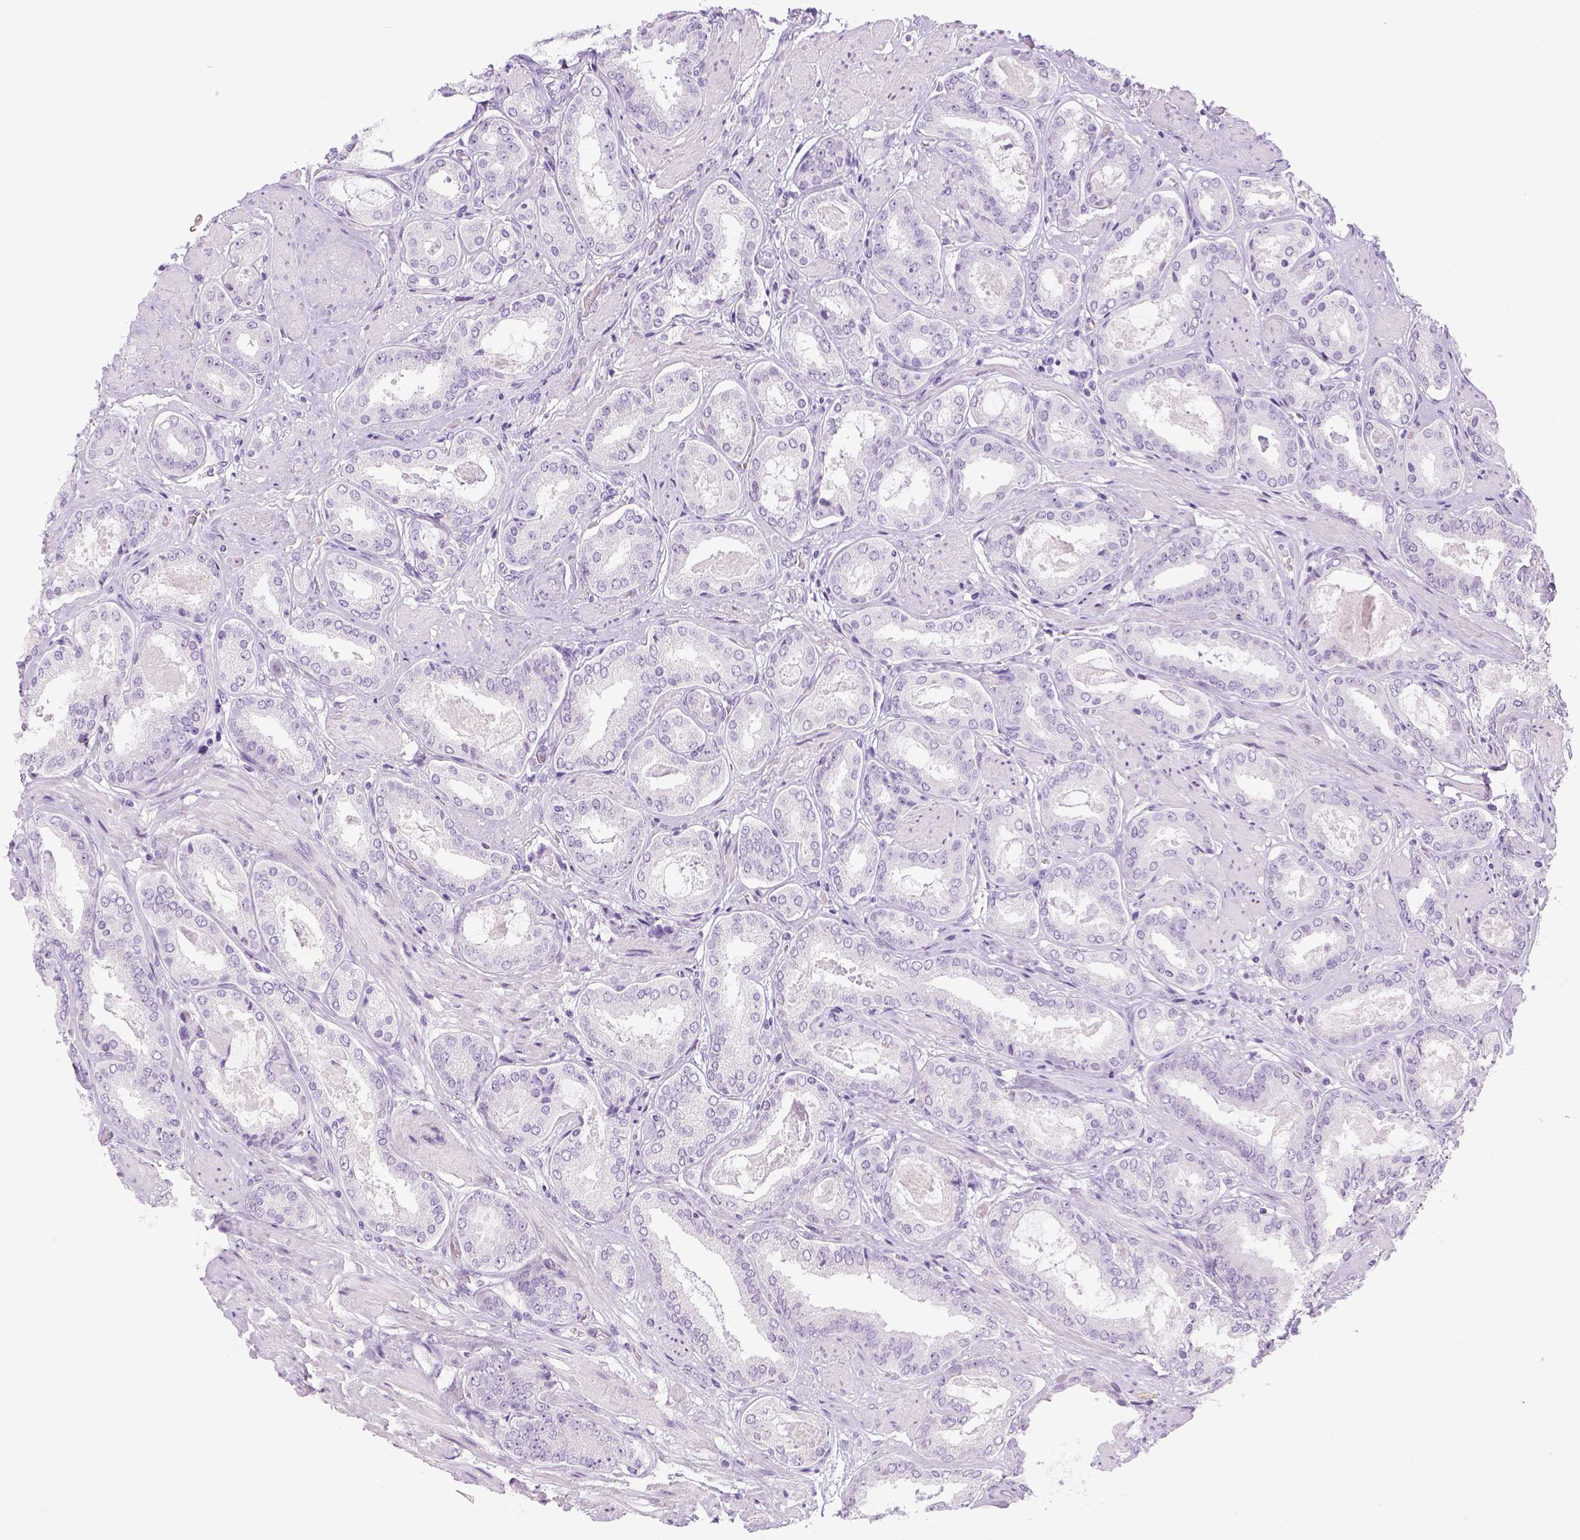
{"staining": {"intensity": "negative", "quantity": "none", "location": "none"}, "tissue": "prostate cancer", "cell_type": "Tumor cells", "image_type": "cancer", "snomed": [{"axis": "morphology", "description": "Adenocarcinoma, High grade"}, {"axis": "topography", "description": "Prostate"}], "caption": "Immunohistochemistry (IHC) micrograph of adenocarcinoma (high-grade) (prostate) stained for a protein (brown), which displays no staining in tumor cells. The staining is performed using DAB brown chromogen with nuclei counter-stained in using hematoxylin.", "gene": "LGSN", "patient": {"sex": "male", "age": 63}}